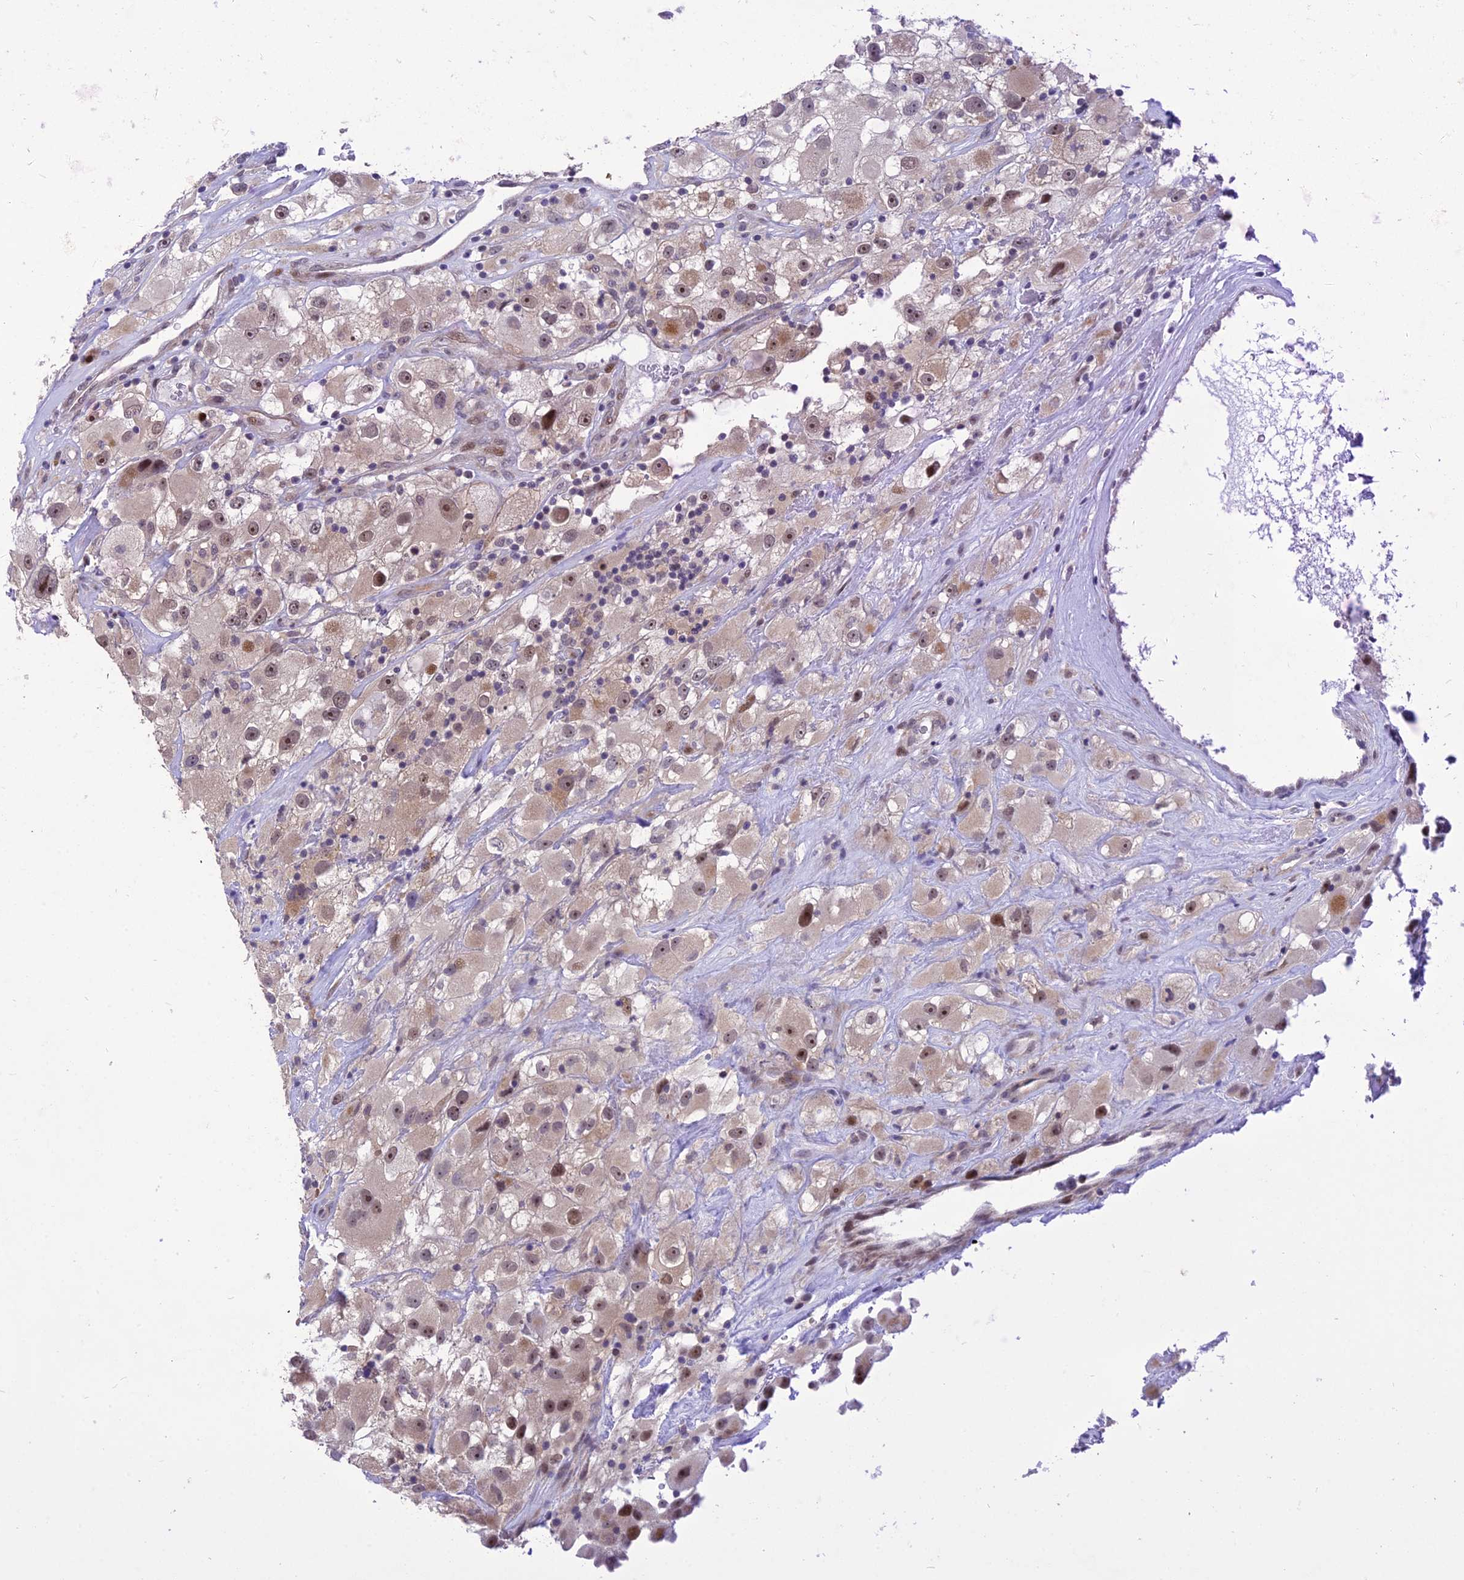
{"staining": {"intensity": "weak", "quantity": ">75%", "location": "nuclear"}, "tissue": "renal cancer", "cell_type": "Tumor cells", "image_type": "cancer", "snomed": [{"axis": "morphology", "description": "Adenocarcinoma, NOS"}, {"axis": "topography", "description": "Kidney"}], "caption": "Weak nuclear staining for a protein is seen in about >75% of tumor cells of renal cancer (adenocarcinoma) using immunohistochemistry (IHC).", "gene": "ASPDH", "patient": {"sex": "female", "age": 52}}